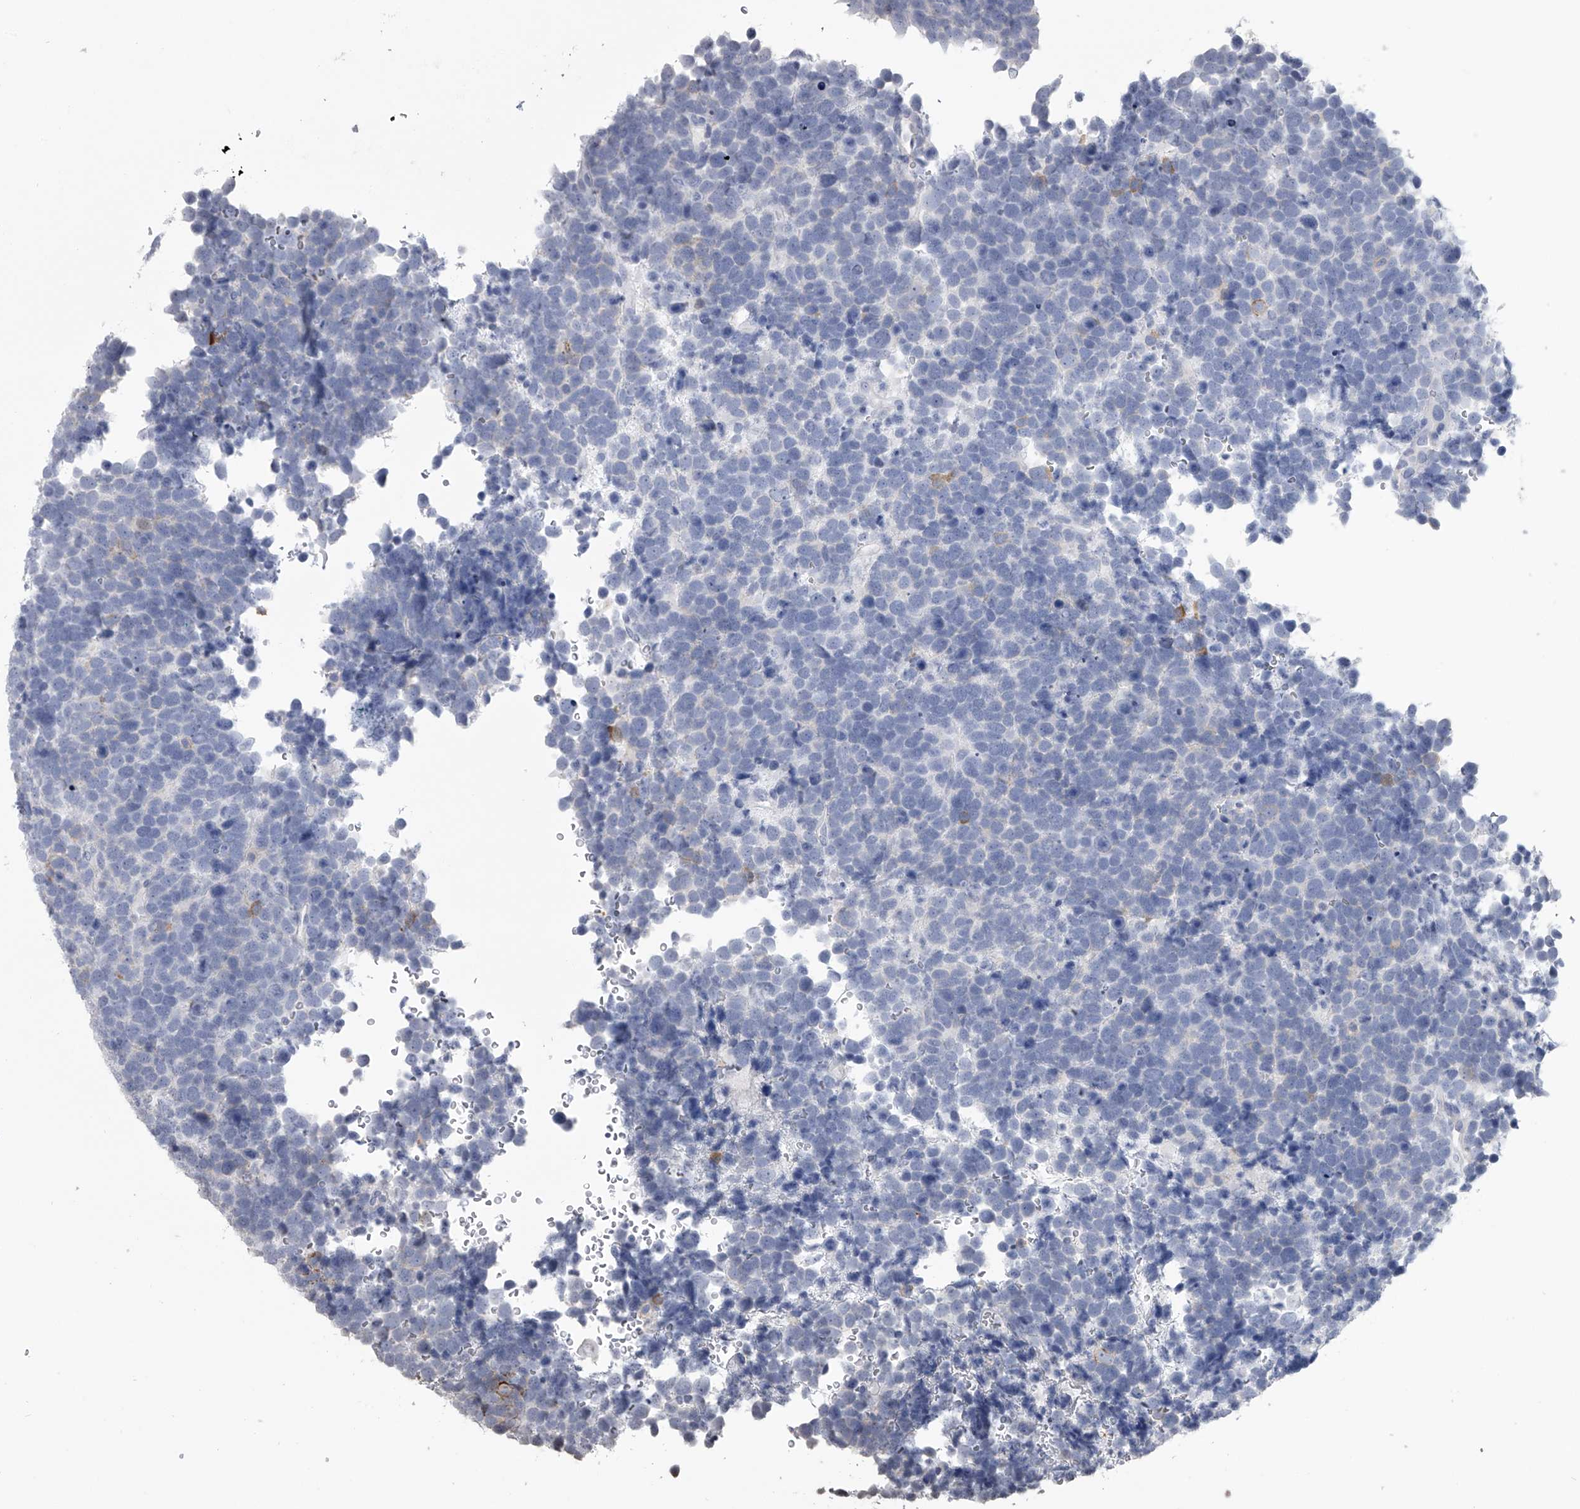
{"staining": {"intensity": "negative", "quantity": "none", "location": "none"}, "tissue": "urothelial cancer", "cell_type": "Tumor cells", "image_type": "cancer", "snomed": [{"axis": "morphology", "description": "Urothelial carcinoma, High grade"}, {"axis": "topography", "description": "Urinary bladder"}], "caption": "Urothelial cancer stained for a protein using immunohistochemistry displays no staining tumor cells.", "gene": "TASP1", "patient": {"sex": "female", "age": 82}}